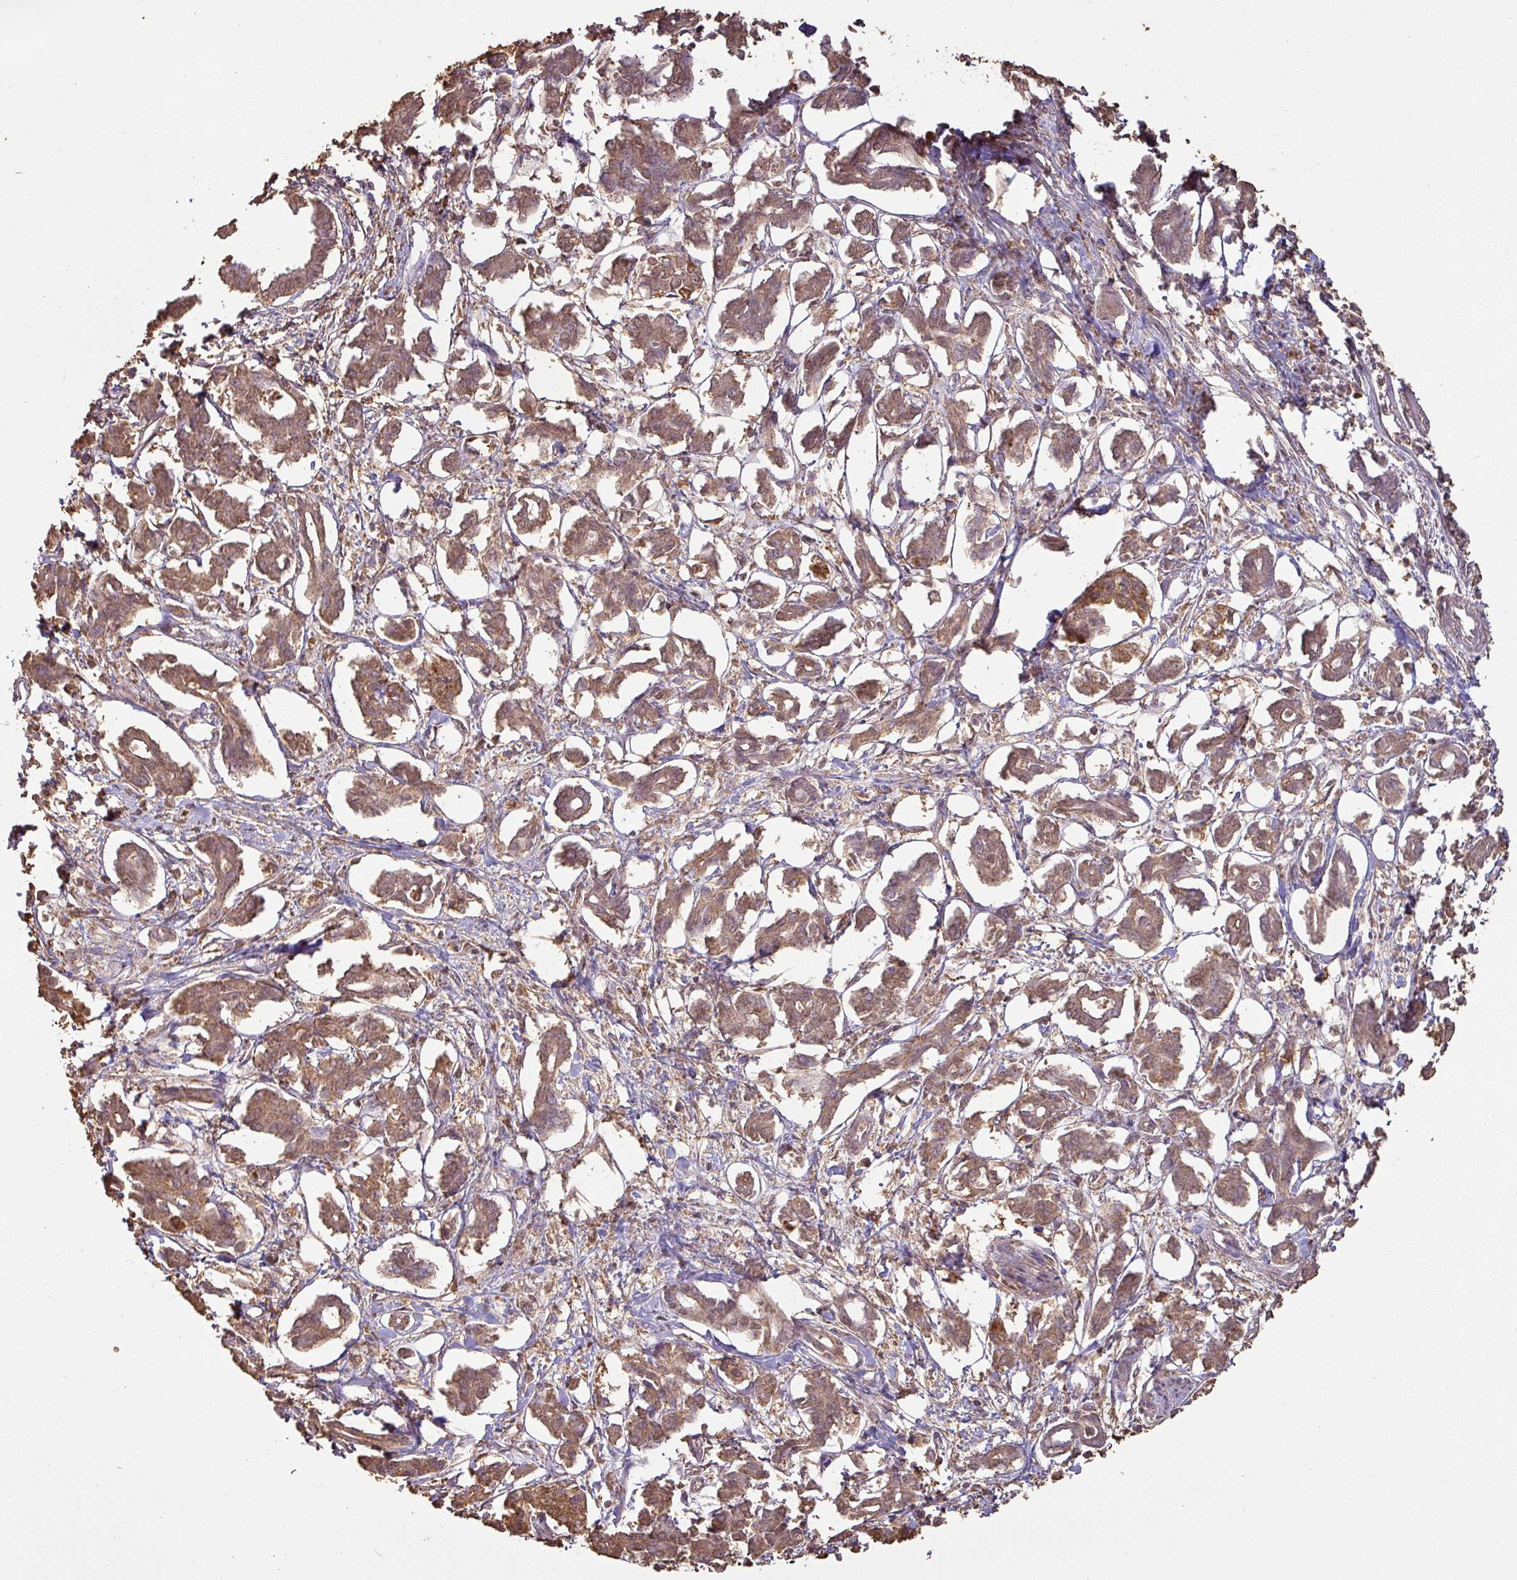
{"staining": {"intensity": "moderate", "quantity": ">75%", "location": "cytoplasmic/membranous"}, "tissue": "pancreatic cancer", "cell_type": "Tumor cells", "image_type": "cancer", "snomed": [{"axis": "morphology", "description": "Adenocarcinoma, NOS"}, {"axis": "topography", "description": "Pancreas"}], "caption": "Immunohistochemical staining of human pancreatic adenocarcinoma demonstrates medium levels of moderate cytoplasmic/membranous positivity in about >75% of tumor cells.", "gene": "ATAT1", "patient": {"sex": "male", "age": 61}}